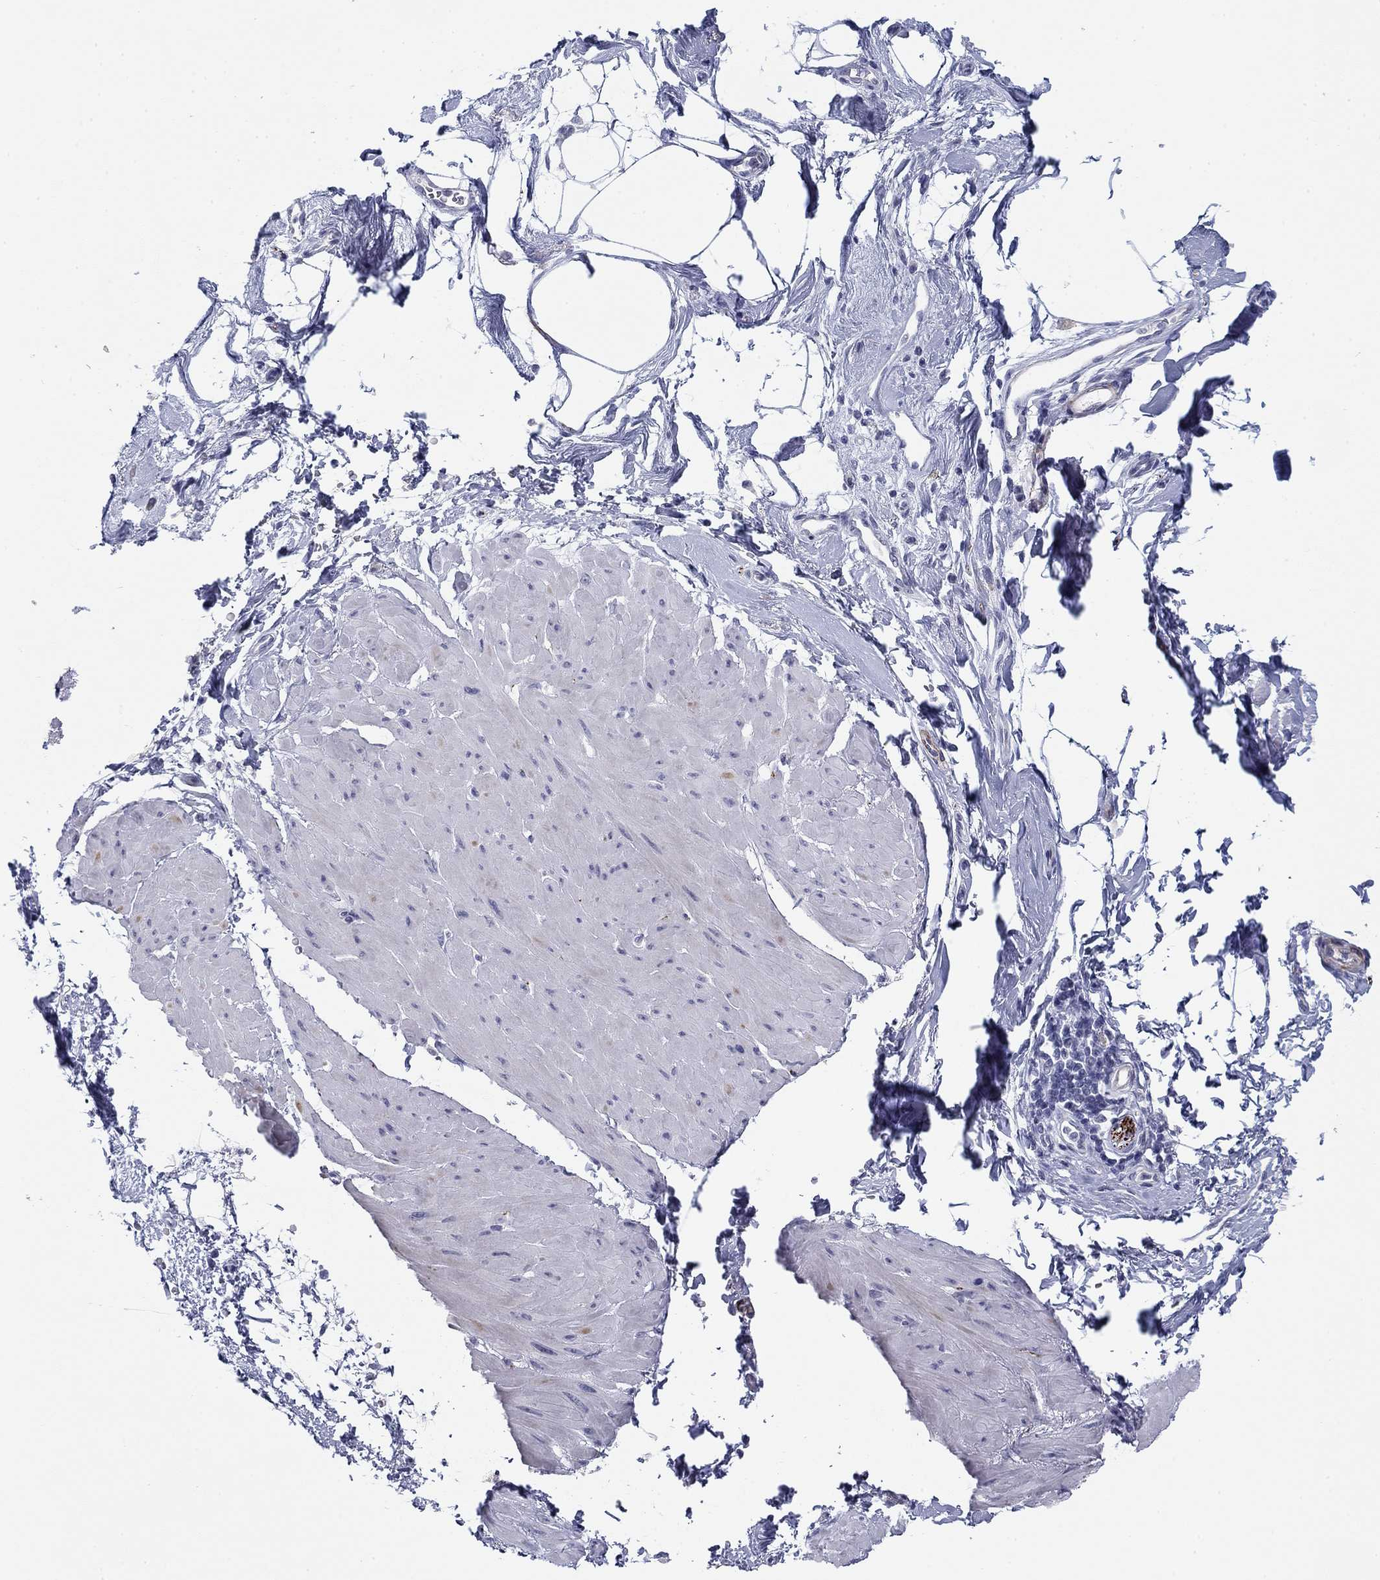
{"staining": {"intensity": "negative", "quantity": "none", "location": "none"}, "tissue": "smooth muscle", "cell_type": "Smooth muscle cells", "image_type": "normal", "snomed": [{"axis": "morphology", "description": "Normal tissue, NOS"}, {"axis": "topography", "description": "Adipose tissue"}, {"axis": "topography", "description": "Smooth muscle"}, {"axis": "topography", "description": "Peripheral nerve tissue"}], "caption": "Immunohistochemistry of unremarkable smooth muscle reveals no staining in smooth muscle cells.", "gene": "PRPH", "patient": {"sex": "male", "age": 83}}